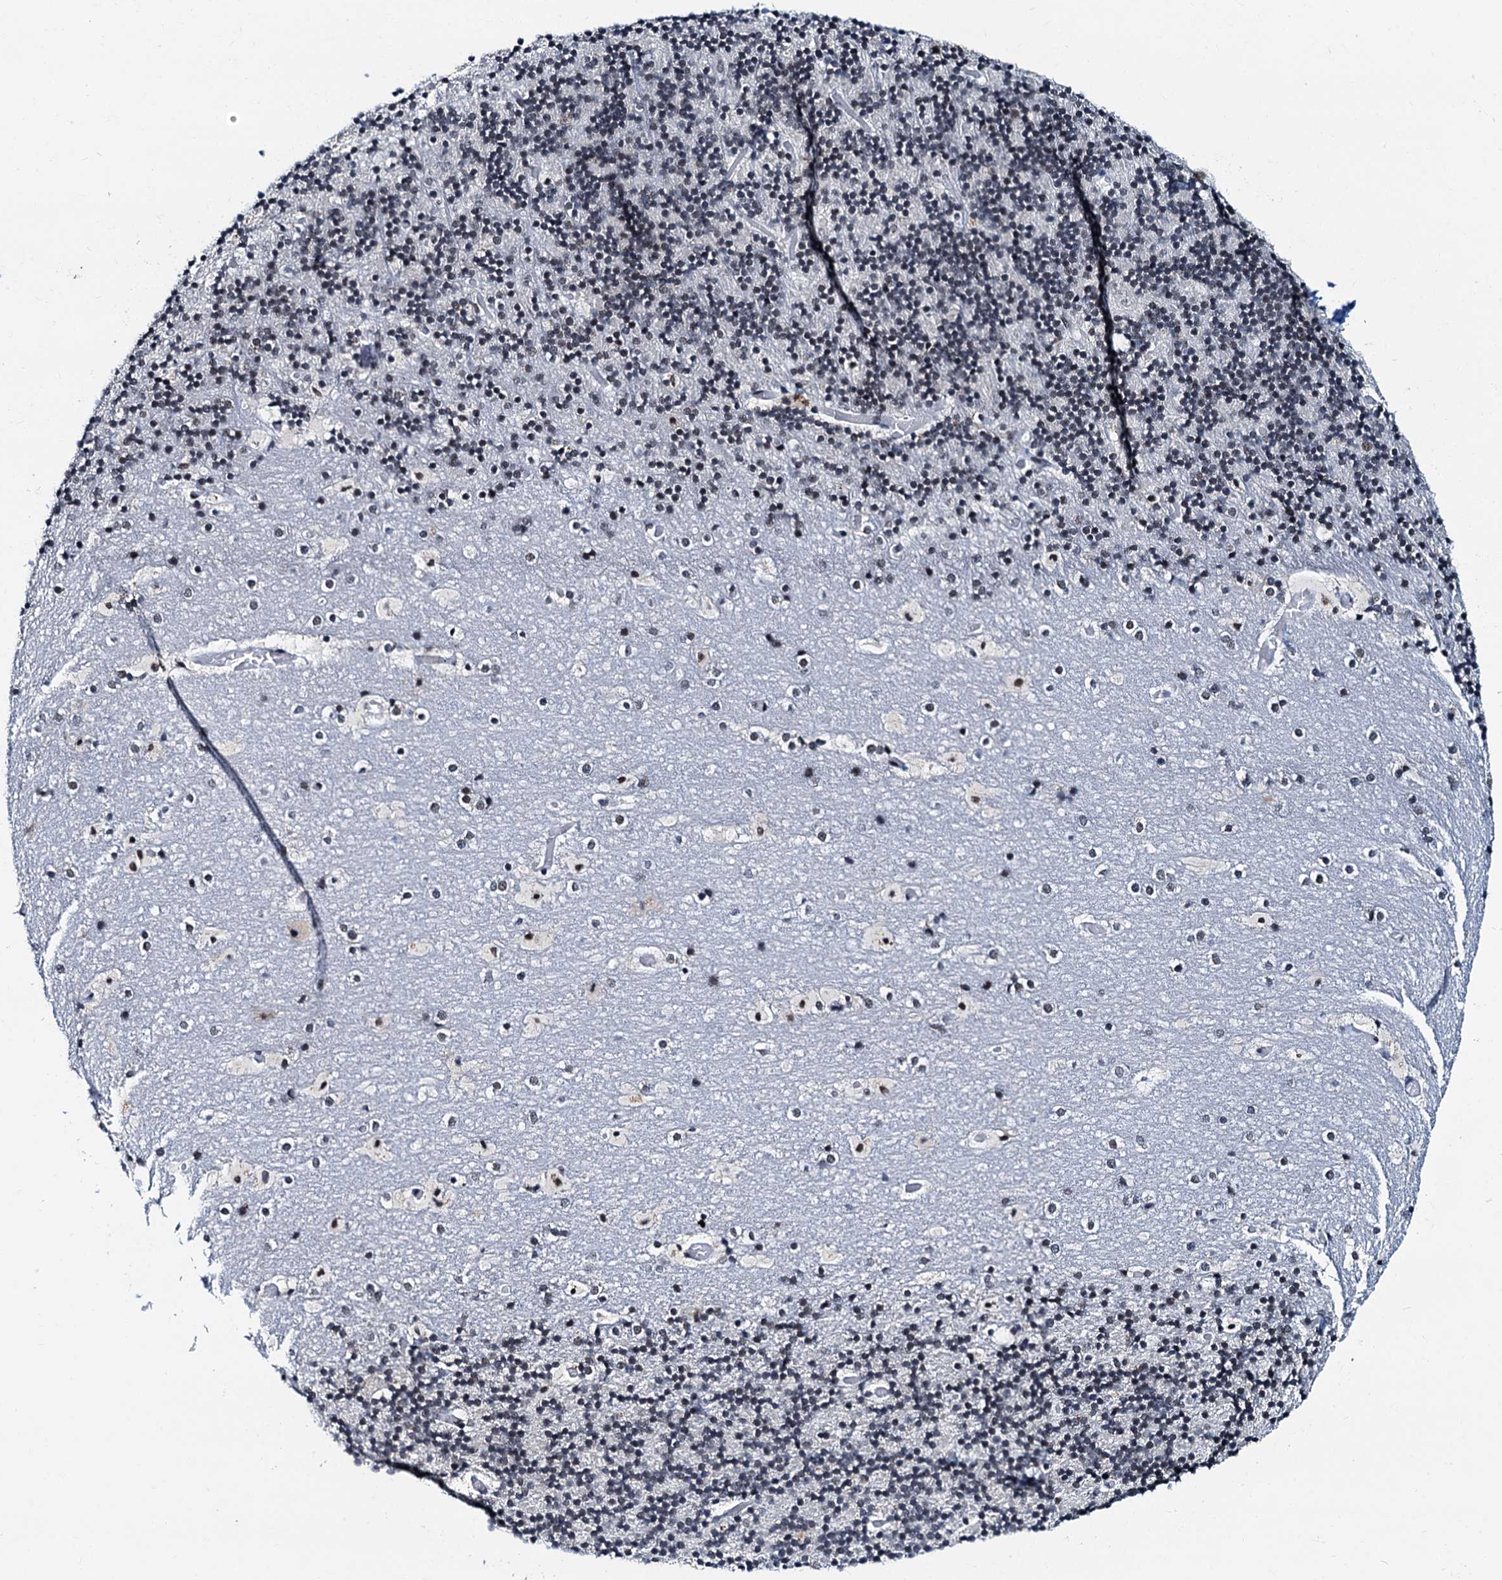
{"staining": {"intensity": "weak", "quantity": "25%-75%", "location": "nuclear"}, "tissue": "cerebellum", "cell_type": "Cells in granular layer", "image_type": "normal", "snomed": [{"axis": "morphology", "description": "Normal tissue, NOS"}, {"axis": "topography", "description": "Cerebellum"}], "caption": "This is a micrograph of immunohistochemistry (IHC) staining of normal cerebellum, which shows weak staining in the nuclear of cells in granular layer.", "gene": "SNRPD1", "patient": {"sex": "male", "age": 57}}